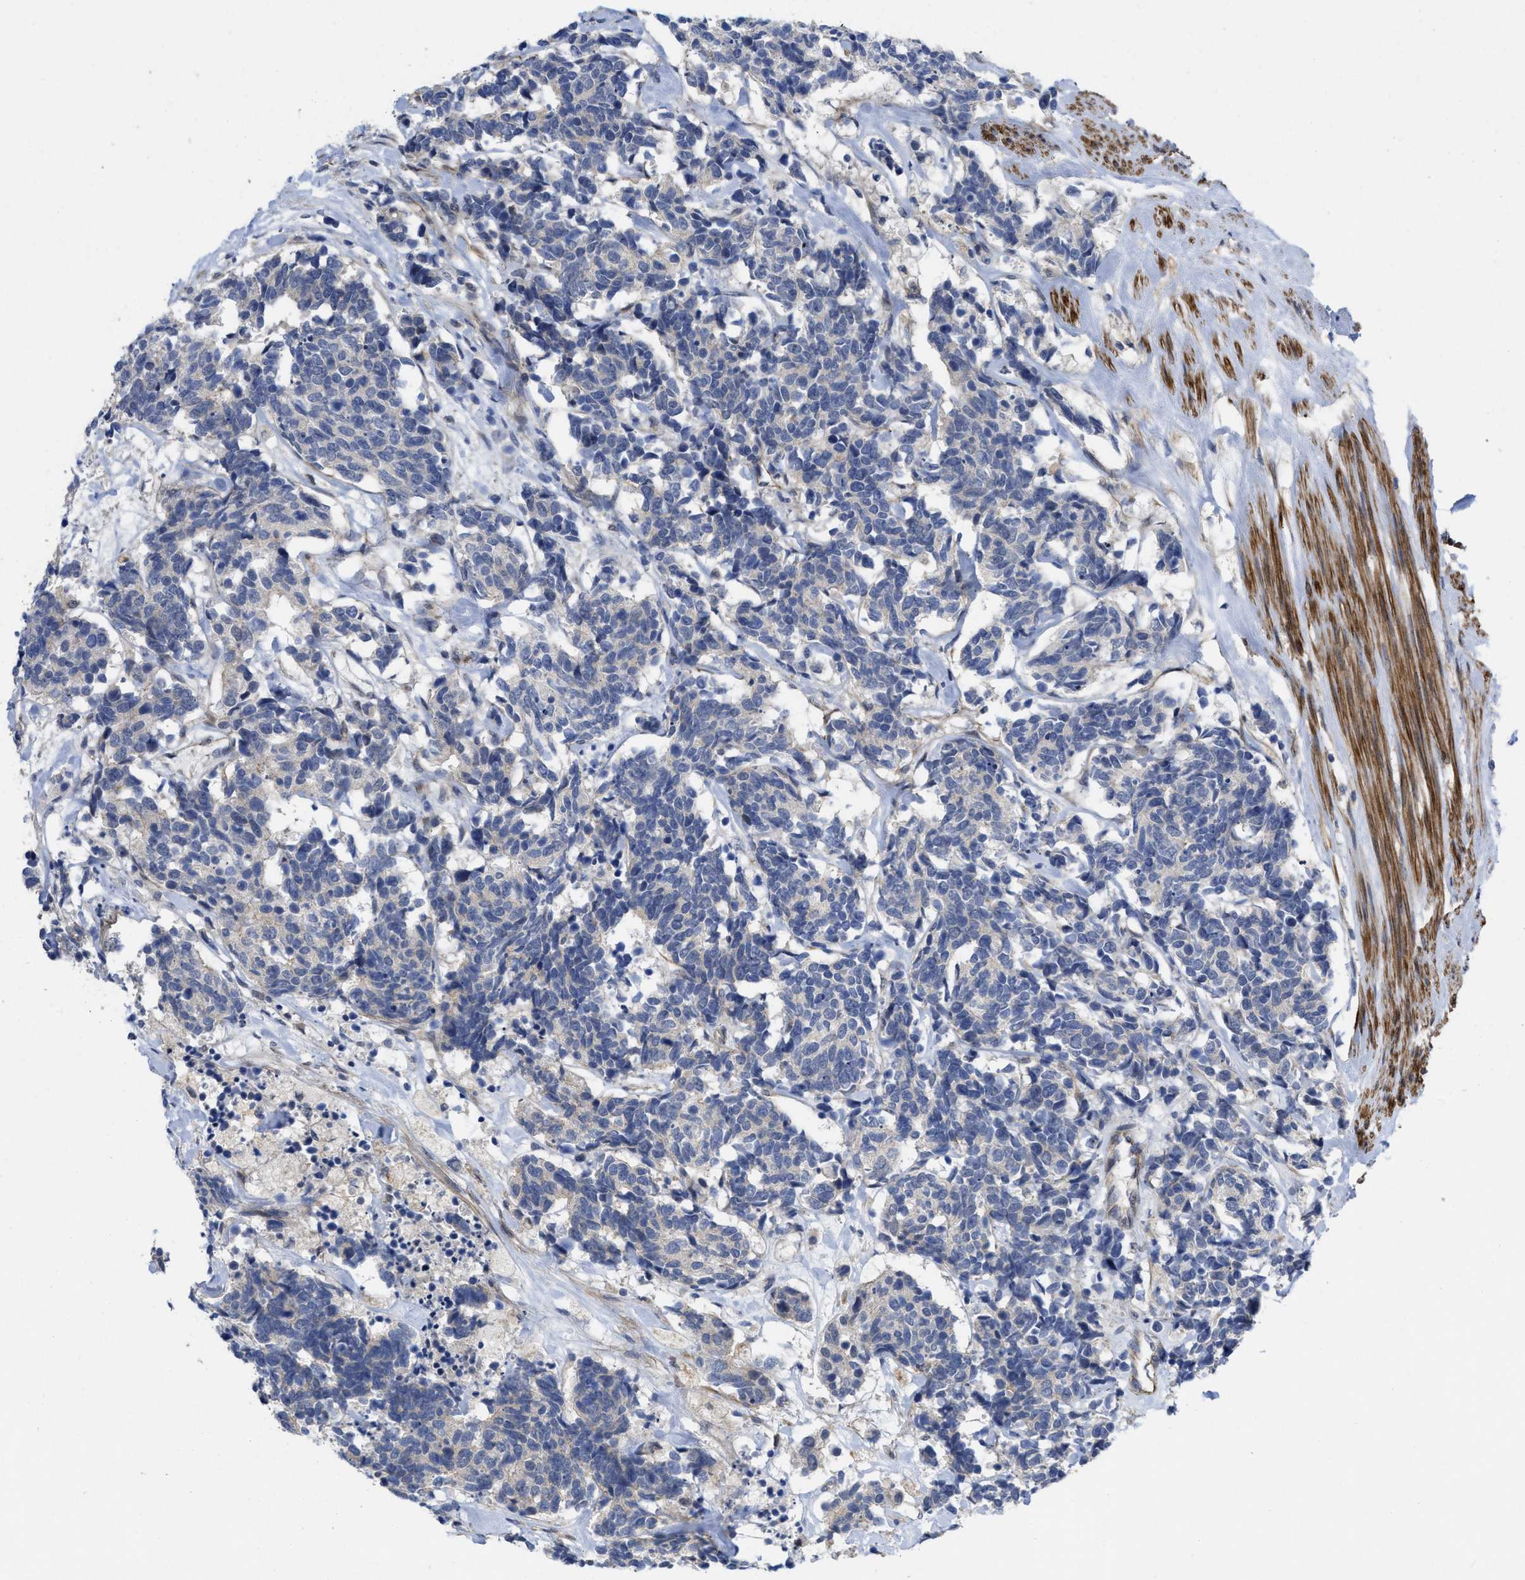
{"staining": {"intensity": "negative", "quantity": "none", "location": "none"}, "tissue": "carcinoid", "cell_type": "Tumor cells", "image_type": "cancer", "snomed": [{"axis": "morphology", "description": "Carcinoma, NOS"}, {"axis": "morphology", "description": "Carcinoid, malignant, NOS"}, {"axis": "topography", "description": "Urinary bladder"}], "caption": "Tumor cells are negative for brown protein staining in carcinoid.", "gene": "ARHGEF26", "patient": {"sex": "male", "age": 57}}